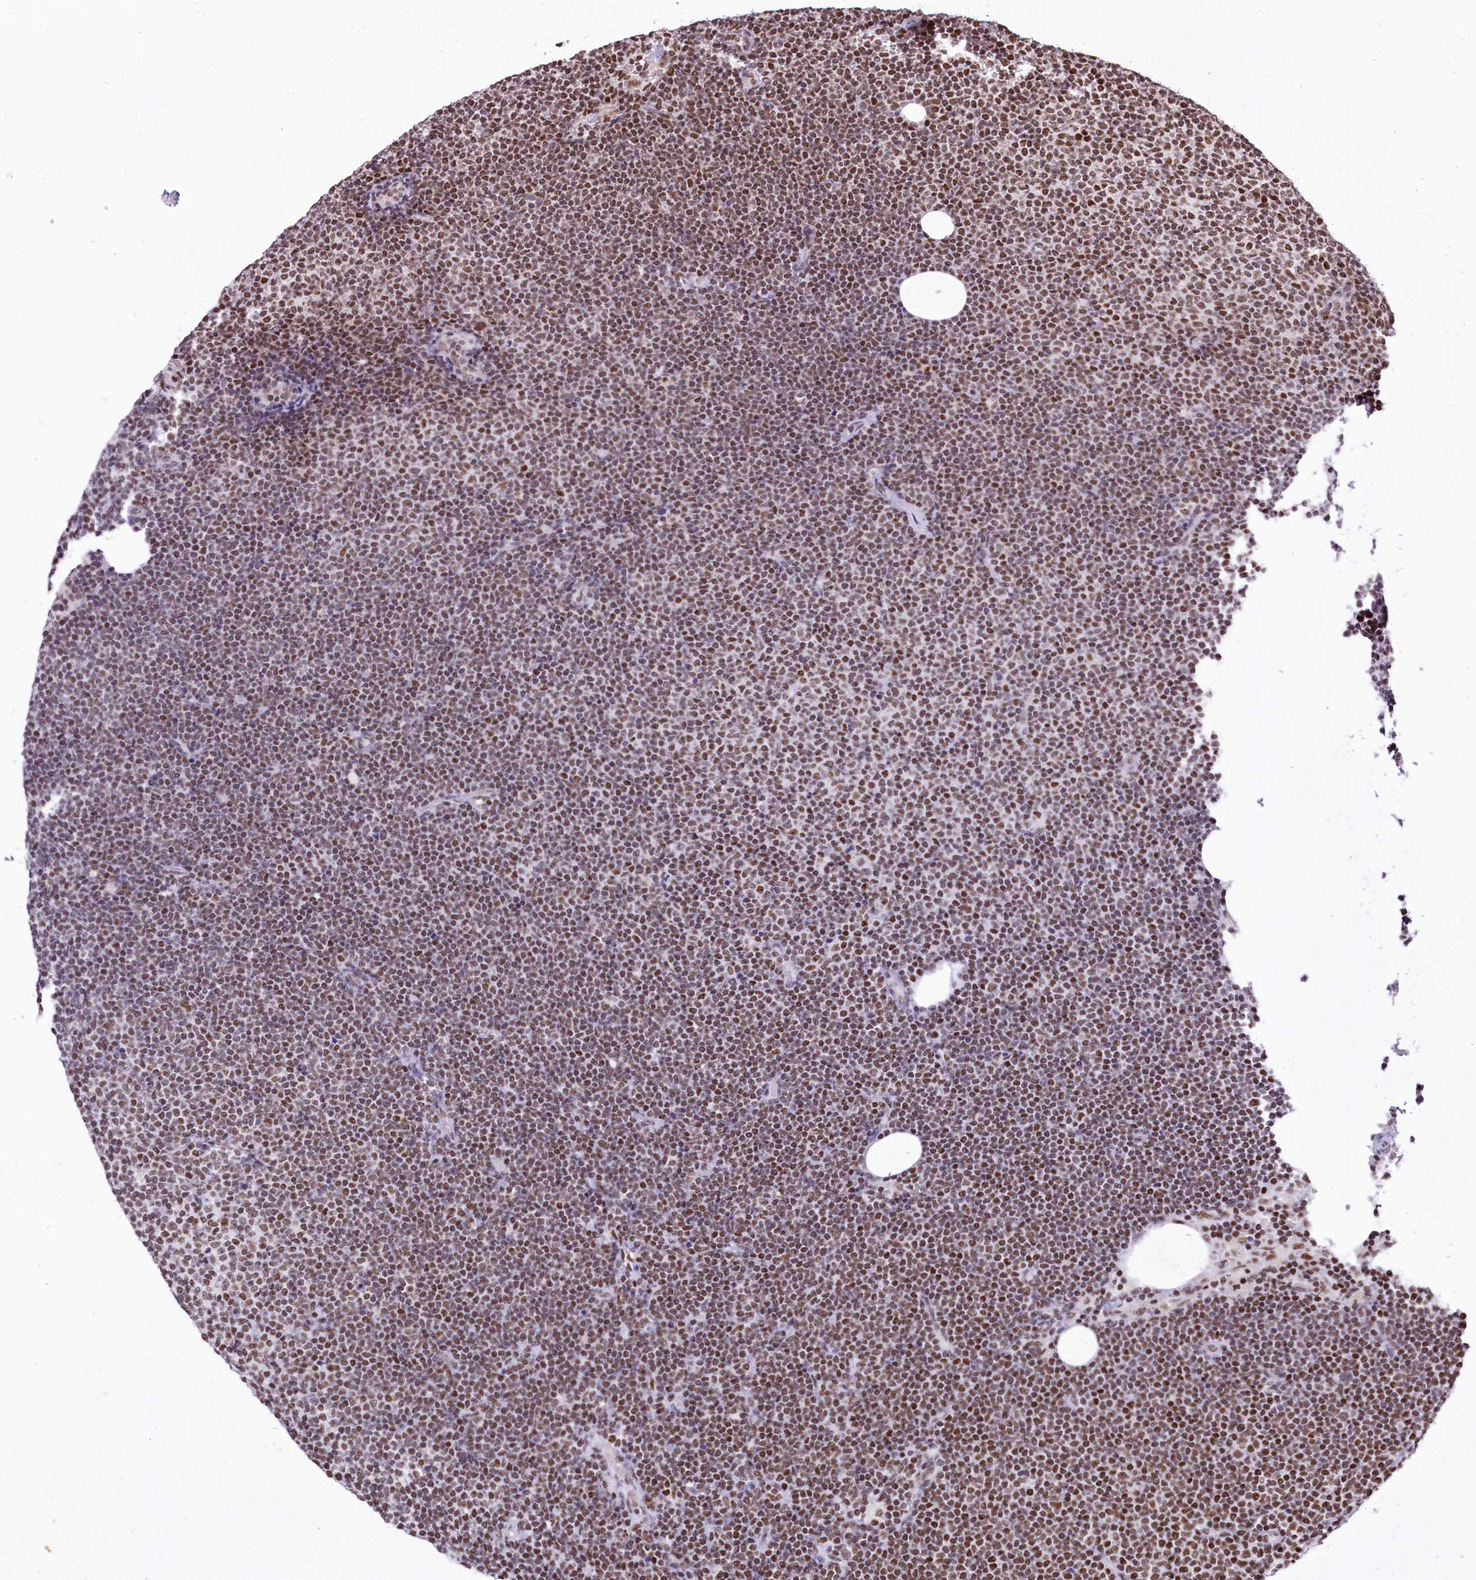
{"staining": {"intensity": "moderate", "quantity": "25%-75%", "location": "nuclear"}, "tissue": "lymphoma", "cell_type": "Tumor cells", "image_type": "cancer", "snomed": [{"axis": "morphology", "description": "Malignant lymphoma, non-Hodgkin's type, Low grade"}, {"axis": "topography", "description": "Lymph node"}], "caption": "Immunohistochemical staining of human lymphoma exhibits medium levels of moderate nuclear protein expression in approximately 25%-75% of tumor cells.", "gene": "POU4F3", "patient": {"sex": "female", "age": 53}}